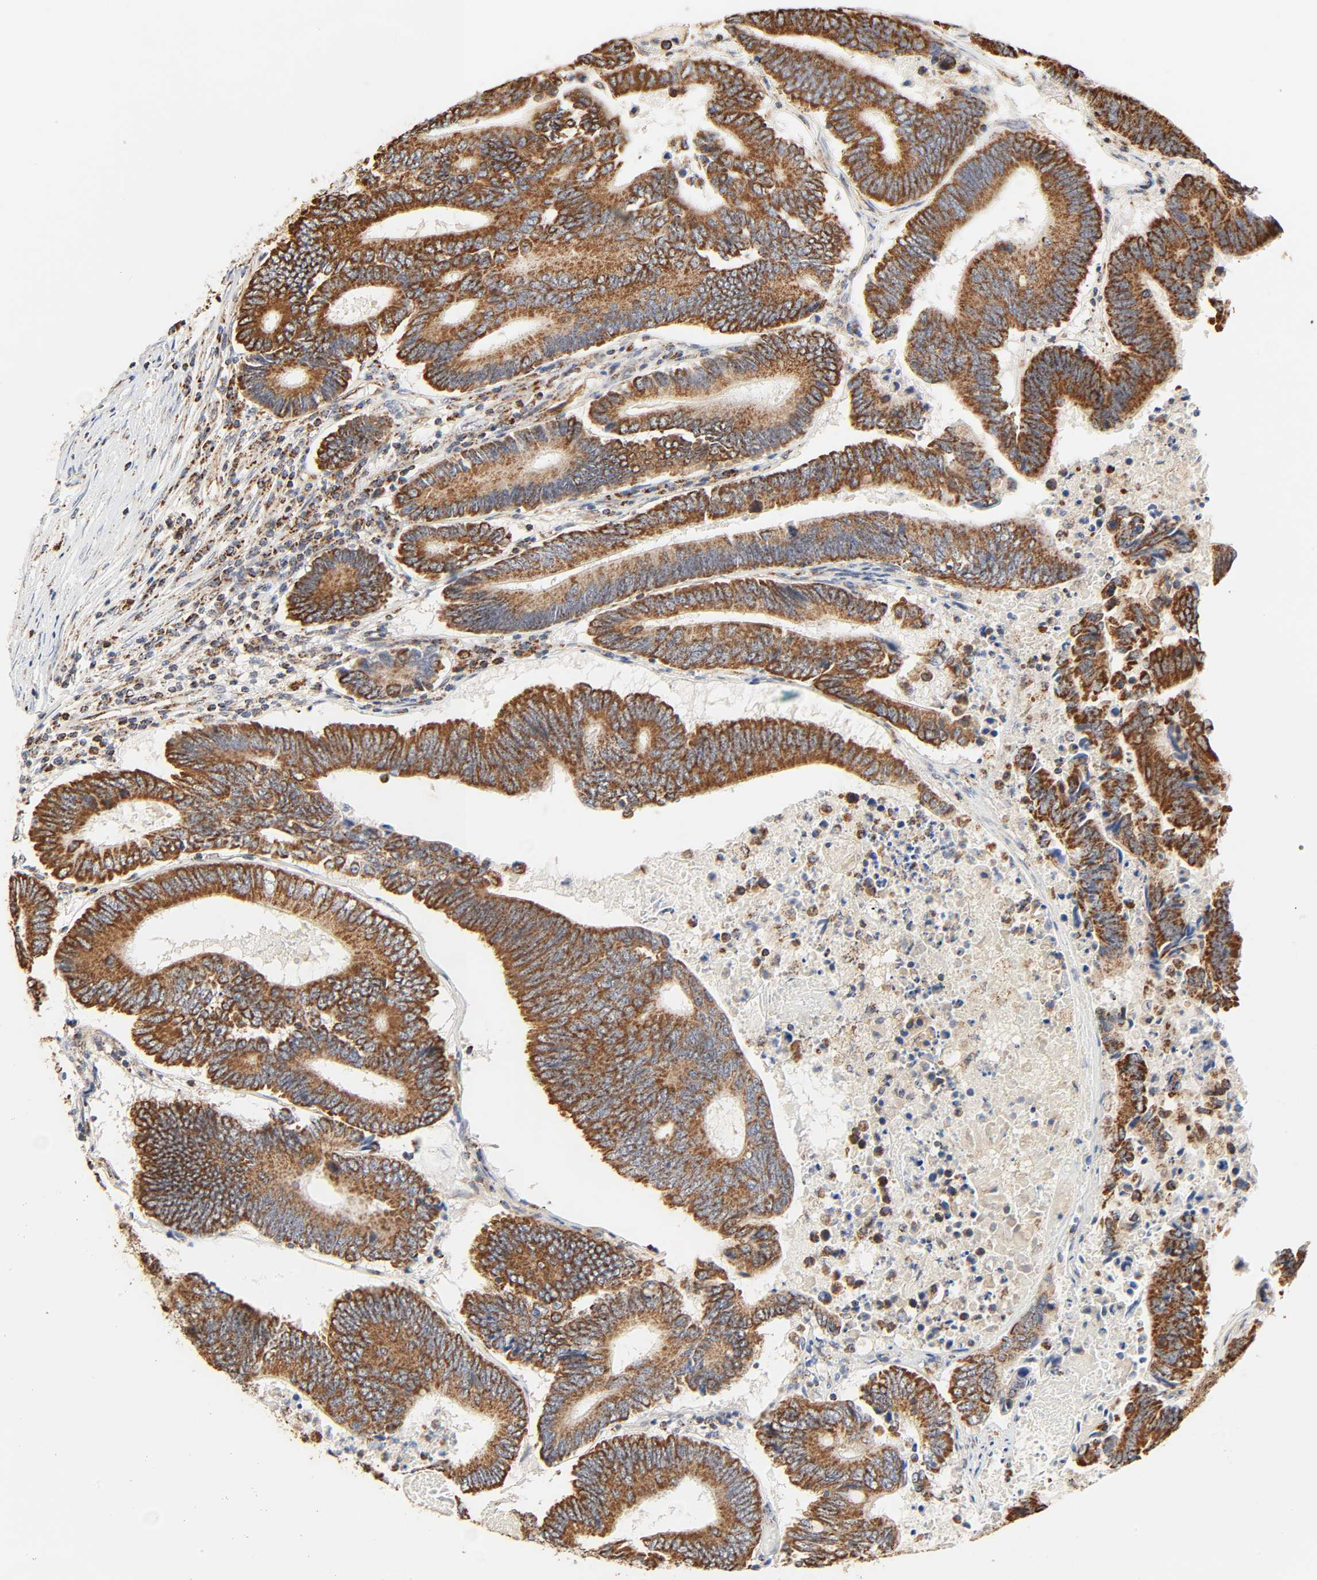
{"staining": {"intensity": "strong", "quantity": ">75%", "location": "cytoplasmic/membranous"}, "tissue": "colorectal cancer", "cell_type": "Tumor cells", "image_type": "cancer", "snomed": [{"axis": "morphology", "description": "Adenocarcinoma, NOS"}, {"axis": "topography", "description": "Colon"}], "caption": "Tumor cells display strong cytoplasmic/membranous positivity in approximately >75% of cells in colorectal adenocarcinoma.", "gene": "ZMAT5", "patient": {"sex": "female", "age": 78}}